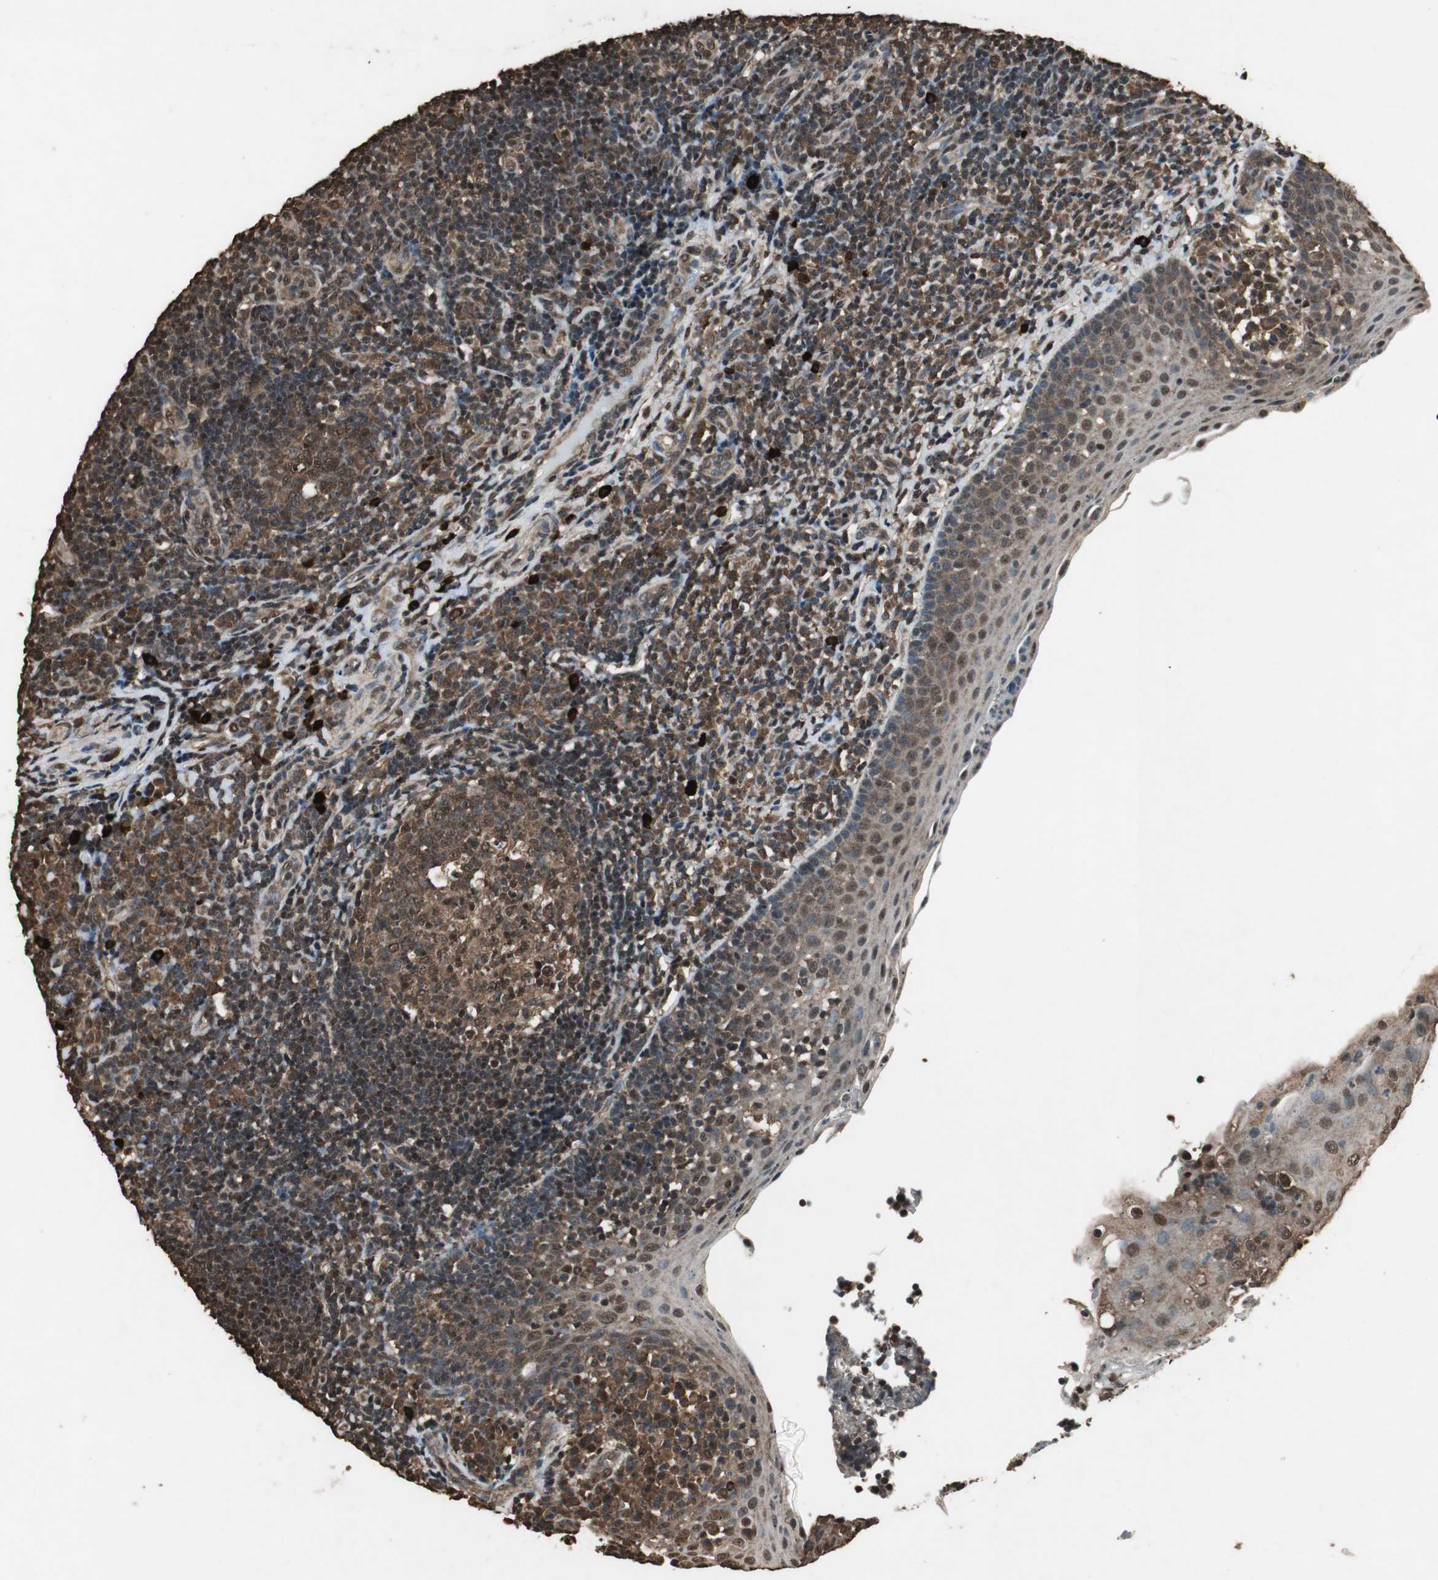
{"staining": {"intensity": "strong", "quantity": ">75%", "location": "cytoplasmic/membranous,nuclear"}, "tissue": "tonsil", "cell_type": "Germinal center cells", "image_type": "normal", "snomed": [{"axis": "morphology", "description": "Normal tissue, NOS"}, {"axis": "topography", "description": "Tonsil"}], "caption": "Benign tonsil demonstrates strong cytoplasmic/membranous,nuclear positivity in about >75% of germinal center cells, visualized by immunohistochemistry.", "gene": "PPP1R13B", "patient": {"sex": "female", "age": 40}}